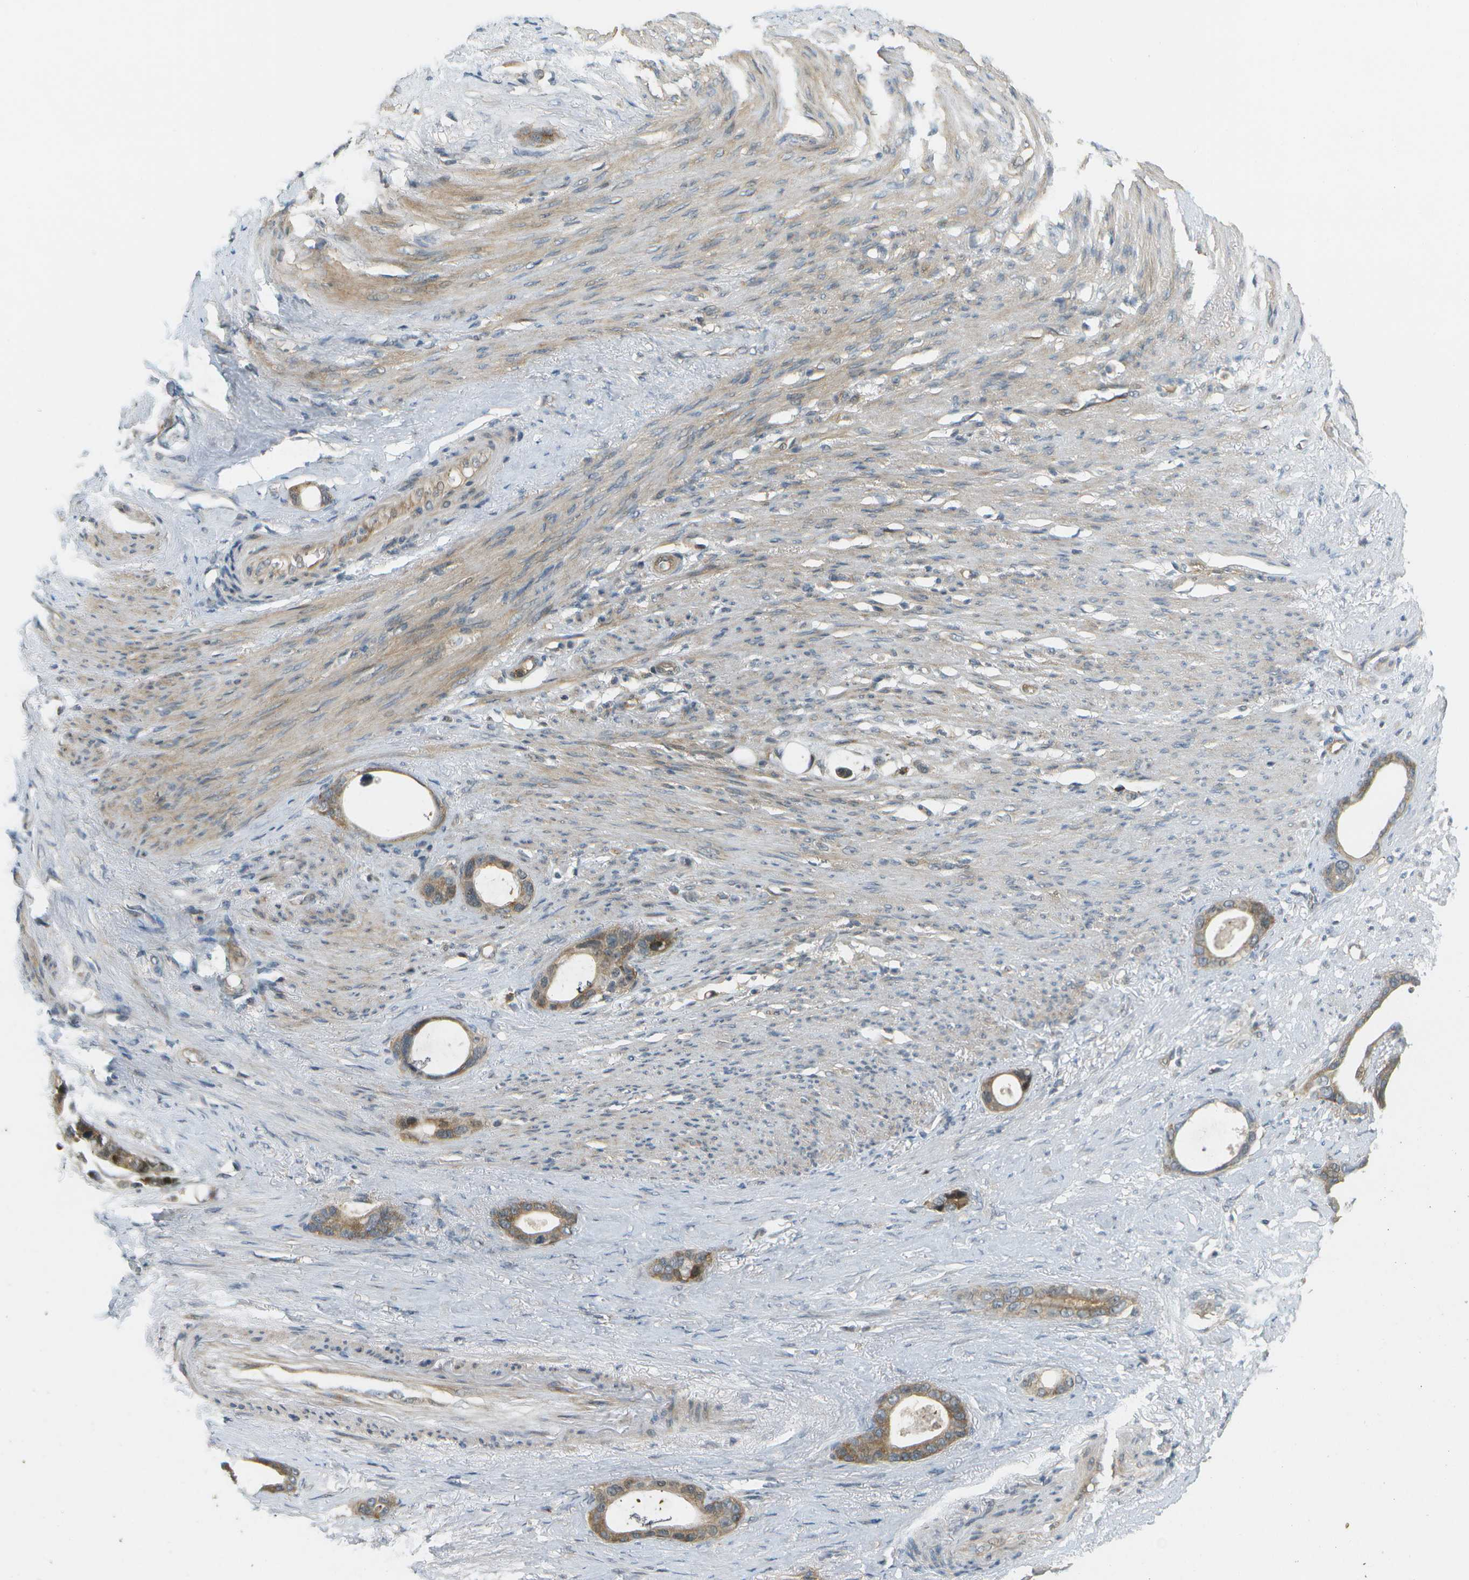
{"staining": {"intensity": "moderate", "quantity": ">75%", "location": "cytoplasmic/membranous"}, "tissue": "stomach cancer", "cell_type": "Tumor cells", "image_type": "cancer", "snomed": [{"axis": "morphology", "description": "Adenocarcinoma, NOS"}, {"axis": "topography", "description": "Stomach"}], "caption": "There is medium levels of moderate cytoplasmic/membranous positivity in tumor cells of stomach cancer (adenocarcinoma), as demonstrated by immunohistochemical staining (brown color).", "gene": "WNK2", "patient": {"sex": "female", "age": 75}}